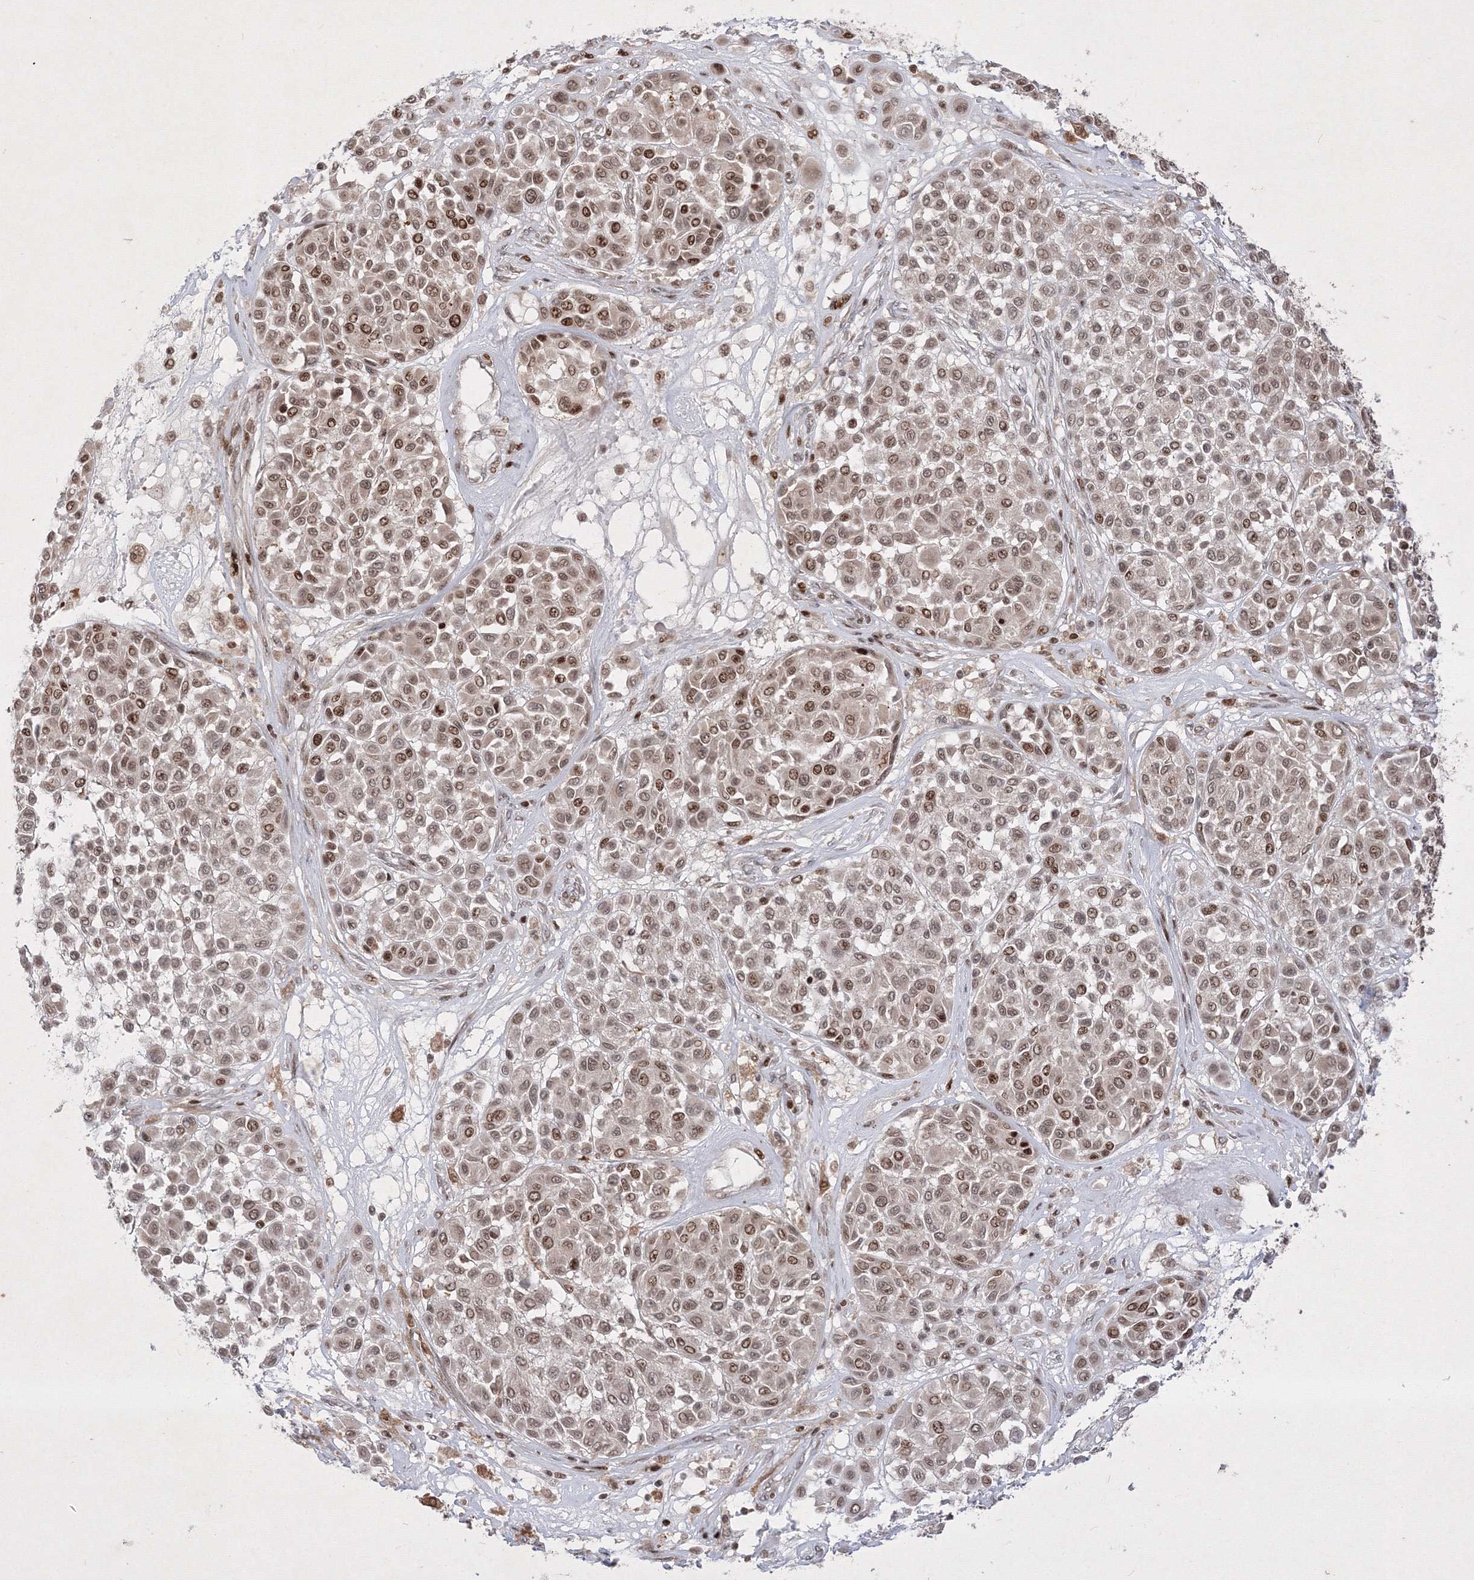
{"staining": {"intensity": "moderate", "quantity": ">75%", "location": "nuclear"}, "tissue": "melanoma", "cell_type": "Tumor cells", "image_type": "cancer", "snomed": [{"axis": "morphology", "description": "Malignant melanoma, Metastatic site"}, {"axis": "topography", "description": "Soft tissue"}], "caption": "IHC (DAB (3,3'-diaminobenzidine)) staining of malignant melanoma (metastatic site) demonstrates moderate nuclear protein positivity in approximately >75% of tumor cells.", "gene": "TAB1", "patient": {"sex": "male", "age": 41}}